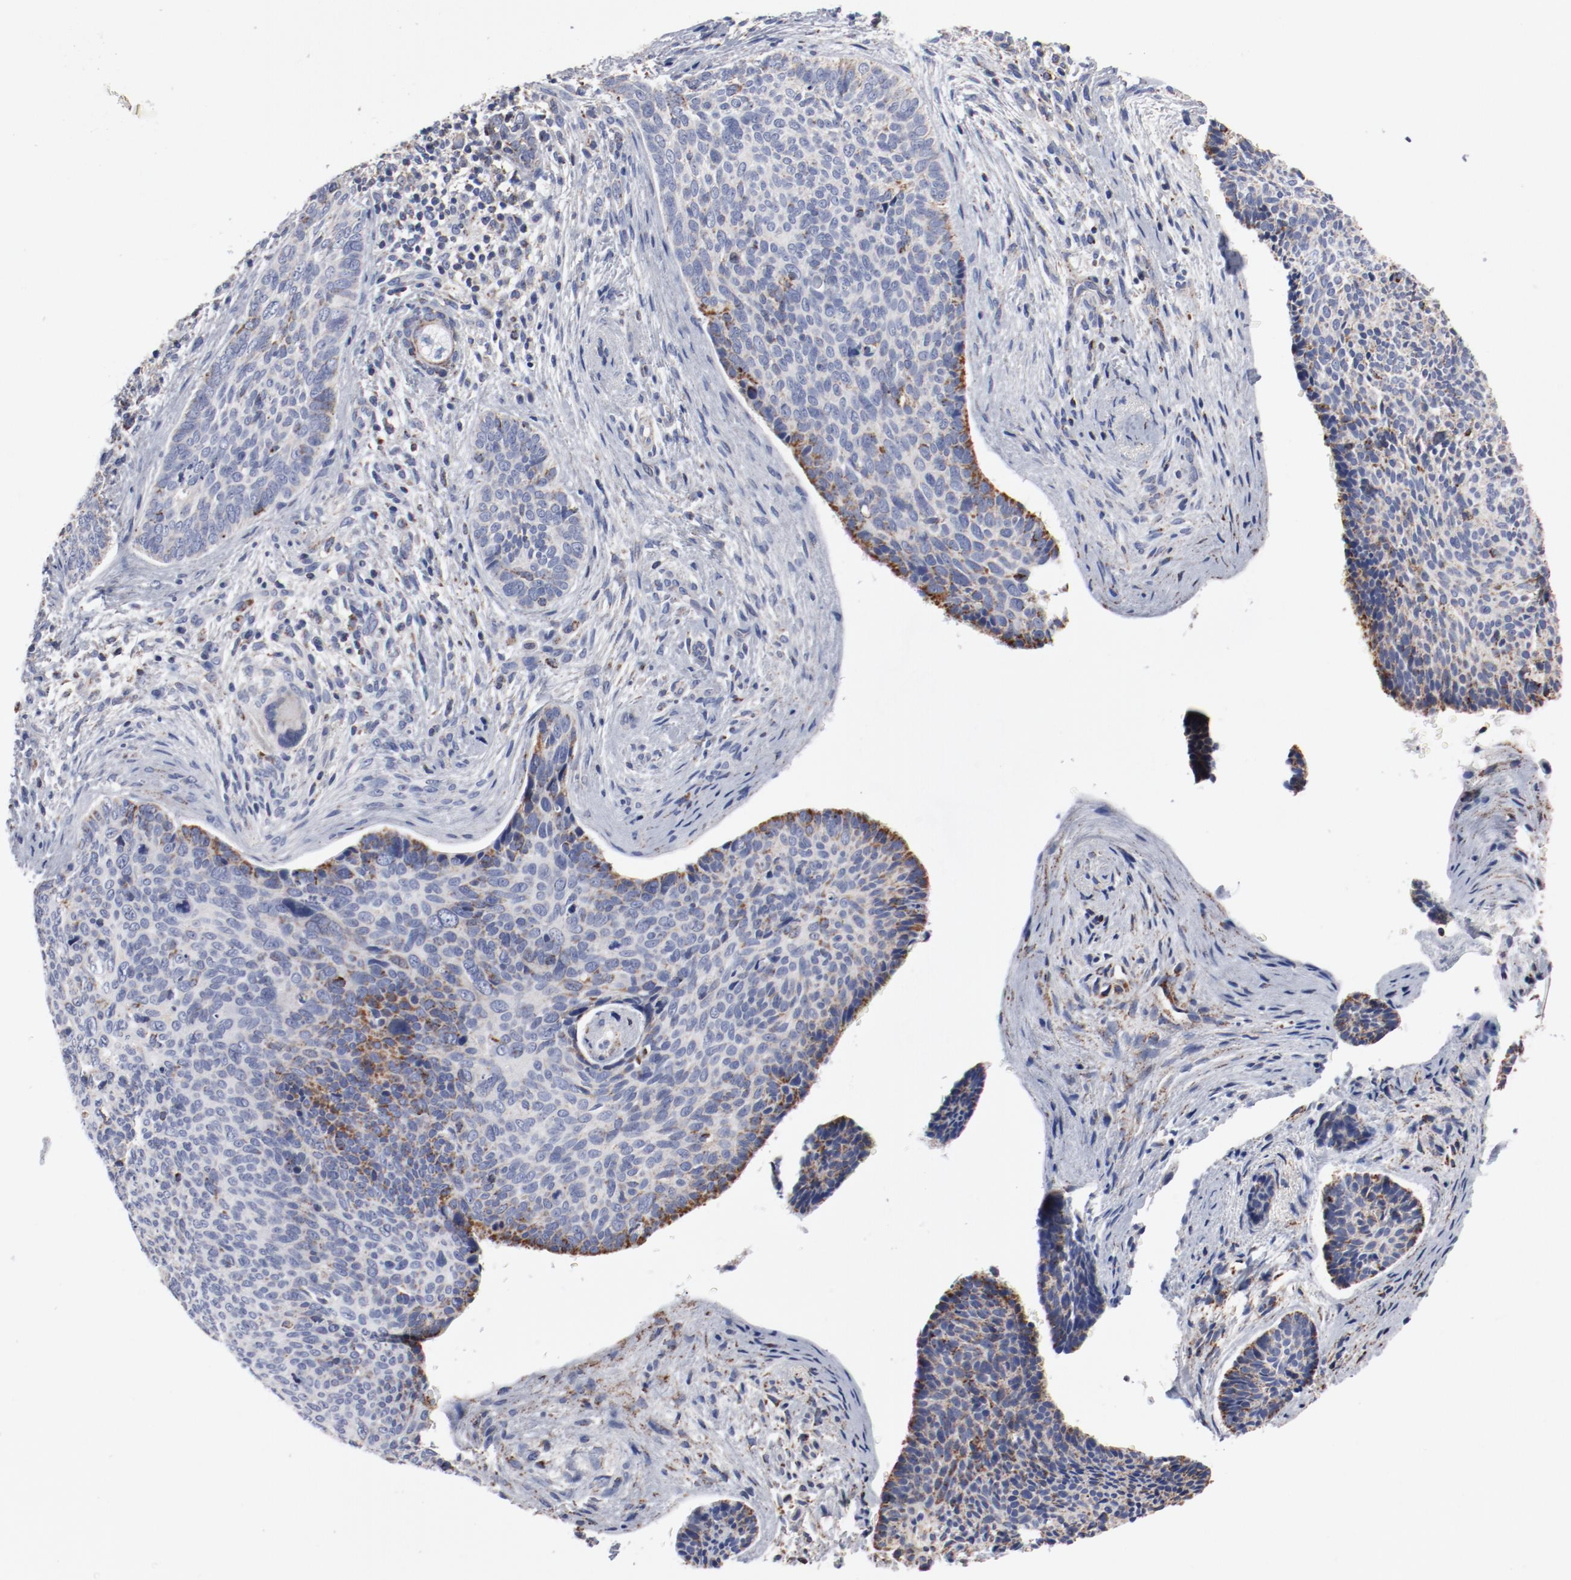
{"staining": {"intensity": "weak", "quantity": "25%-75%", "location": "cytoplasmic/membranous"}, "tissue": "skin cancer", "cell_type": "Tumor cells", "image_type": "cancer", "snomed": [{"axis": "morphology", "description": "Normal tissue, NOS"}, {"axis": "morphology", "description": "Basal cell carcinoma"}, {"axis": "topography", "description": "Skin"}], "caption": "Protein analysis of skin cancer (basal cell carcinoma) tissue exhibits weak cytoplasmic/membranous expression in approximately 25%-75% of tumor cells. (DAB (3,3'-diaminobenzidine) IHC, brown staining for protein, blue staining for nuclei).", "gene": "NDUFV2", "patient": {"sex": "female", "age": 57}}